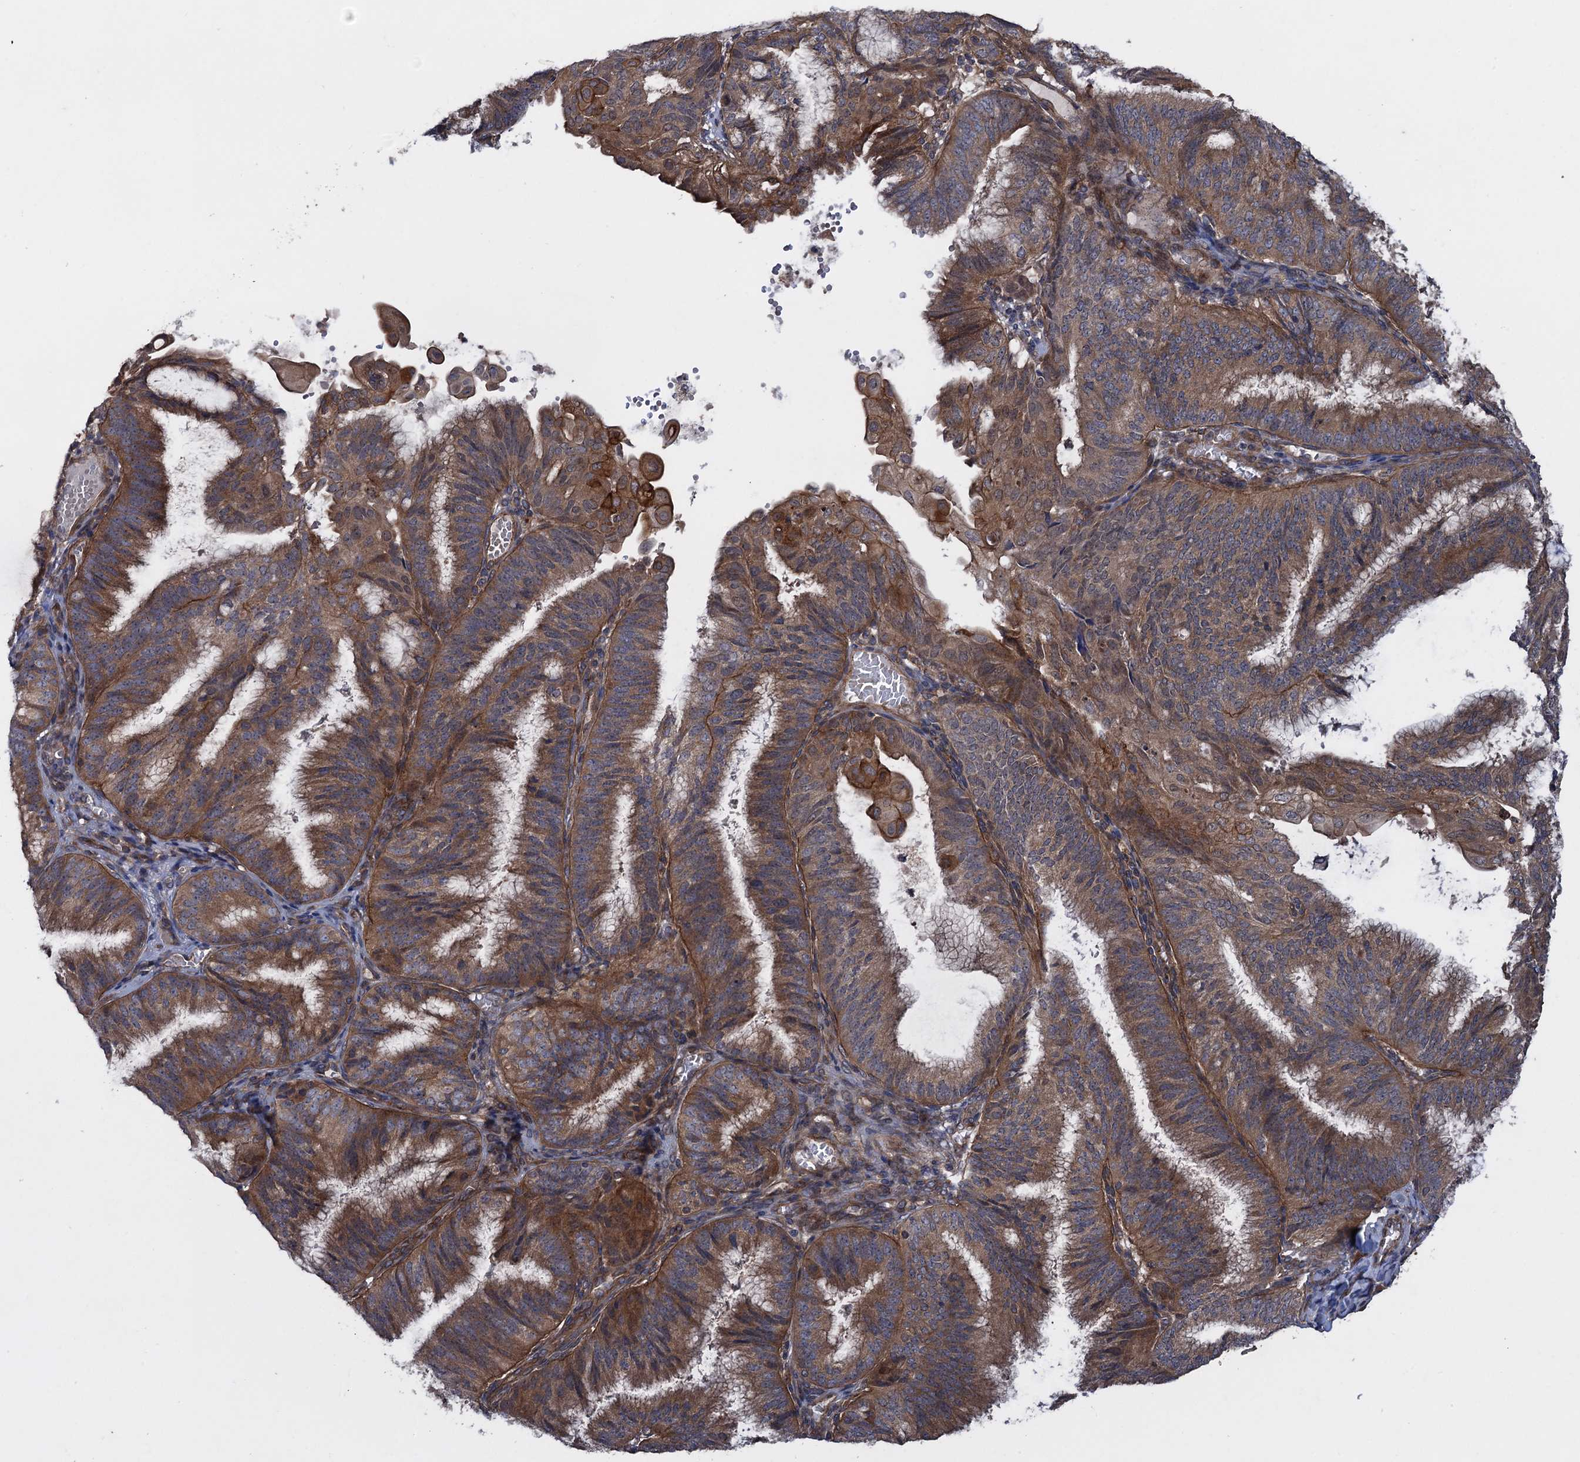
{"staining": {"intensity": "moderate", "quantity": ">75%", "location": "cytoplasmic/membranous"}, "tissue": "endometrial cancer", "cell_type": "Tumor cells", "image_type": "cancer", "snomed": [{"axis": "morphology", "description": "Adenocarcinoma, NOS"}, {"axis": "topography", "description": "Endometrium"}], "caption": "This image displays immunohistochemistry (IHC) staining of human endometrial cancer, with medium moderate cytoplasmic/membranous staining in about >75% of tumor cells.", "gene": "HAUS1", "patient": {"sex": "female", "age": 49}}